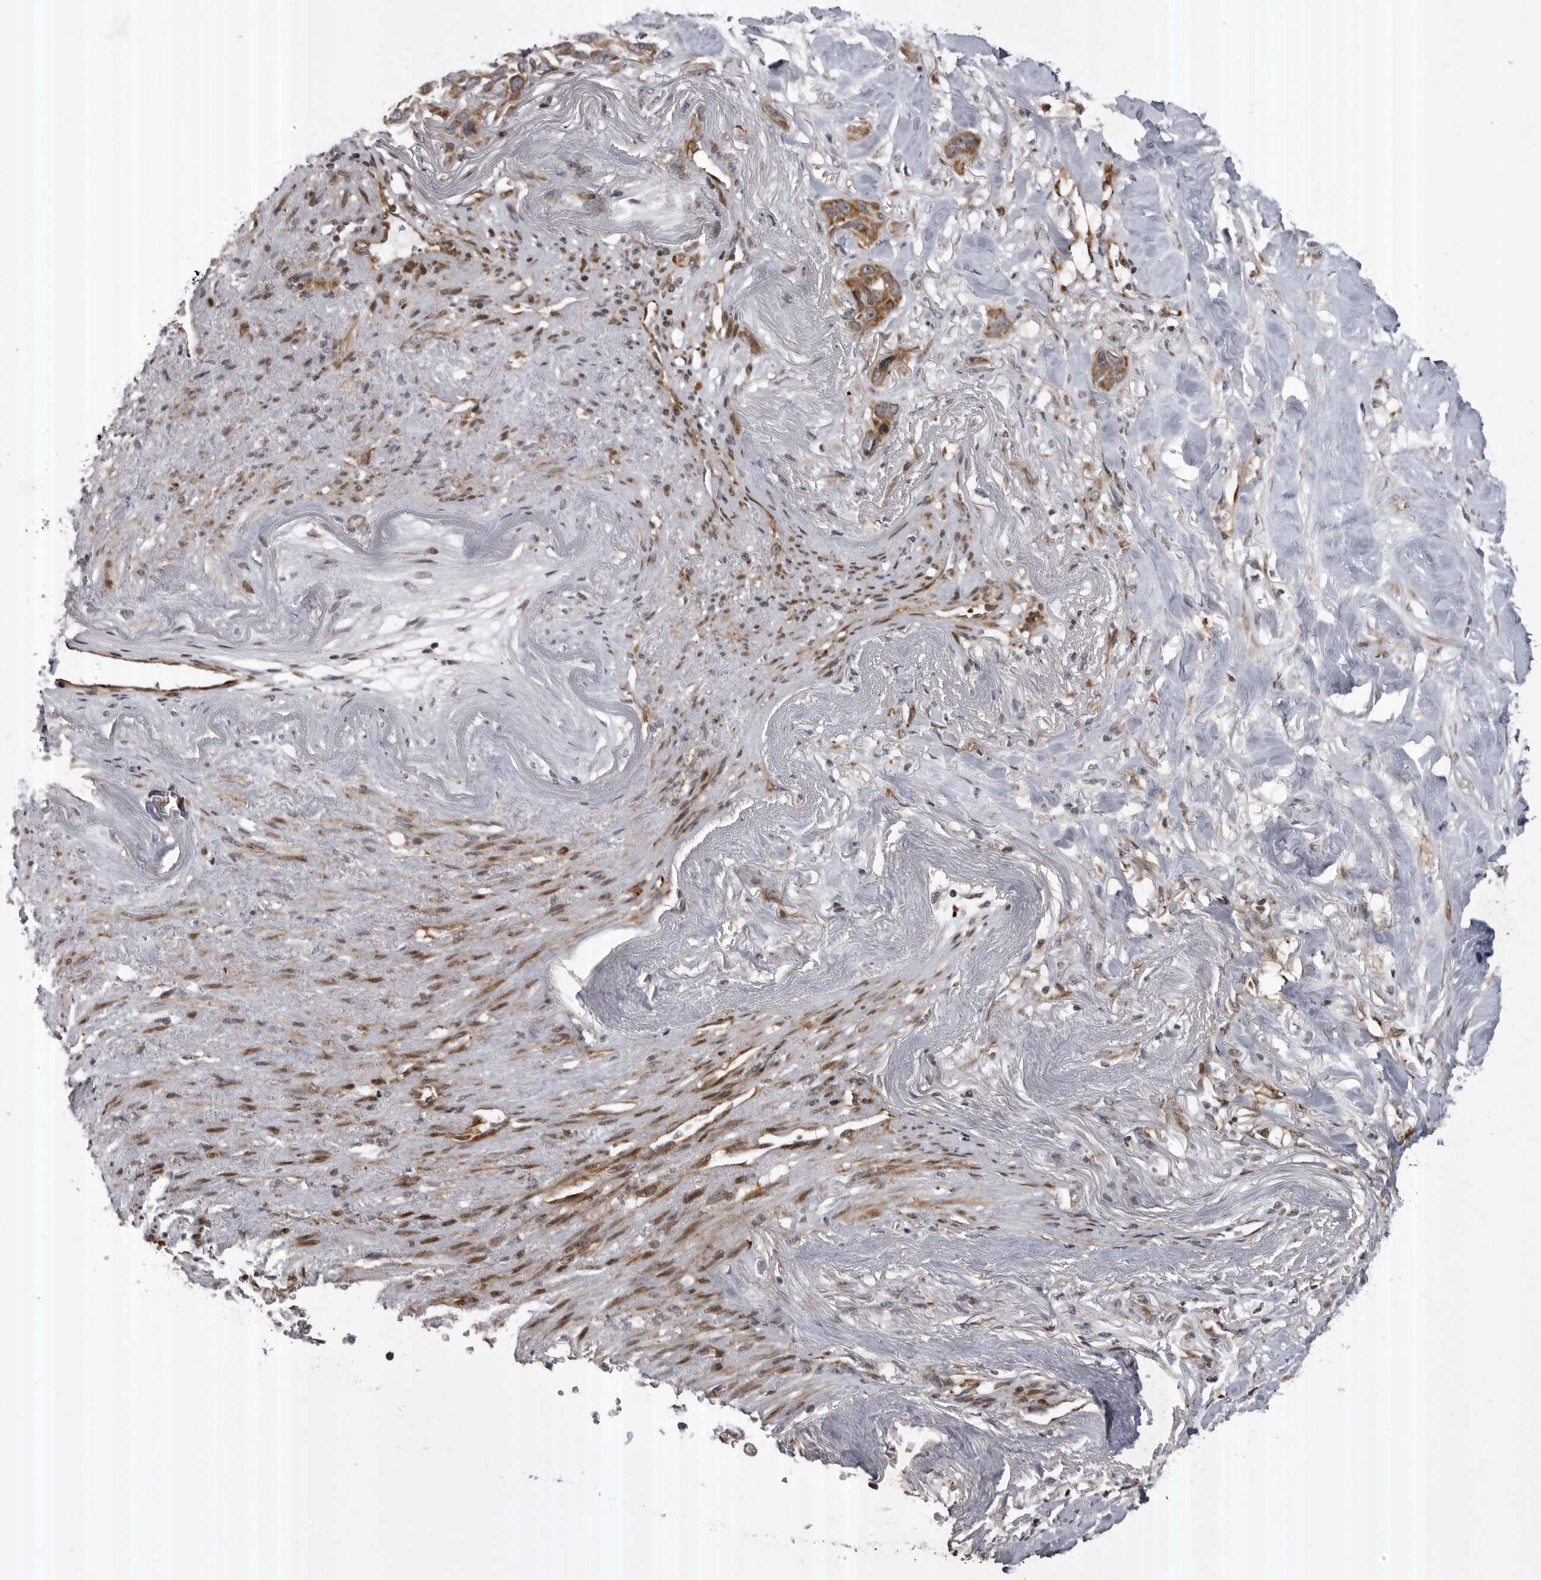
{"staining": {"intensity": "moderate", "quantity": ">75%", "location": "cytoplasmic/membranous"}, "tissue": "pancreatic cancer", "cell_type": "Tumor cells", "image_type": "cancer", "snomed": [{"axis": "morphology", "description": "Adenocarcinoma, NOS"}, {"axis": "topography", "description": "Pancreas"}], "caption": "Immunohistochemistry (IHC) image of human pancreatic adenocarcinoma stained for a protein (brown), which reveals medium levels of moderate cytoplasmic/membranous expression in about >75% of tumor cells.", "gene": "ABL1", "patient": {"sex": "female", "age": 60}}